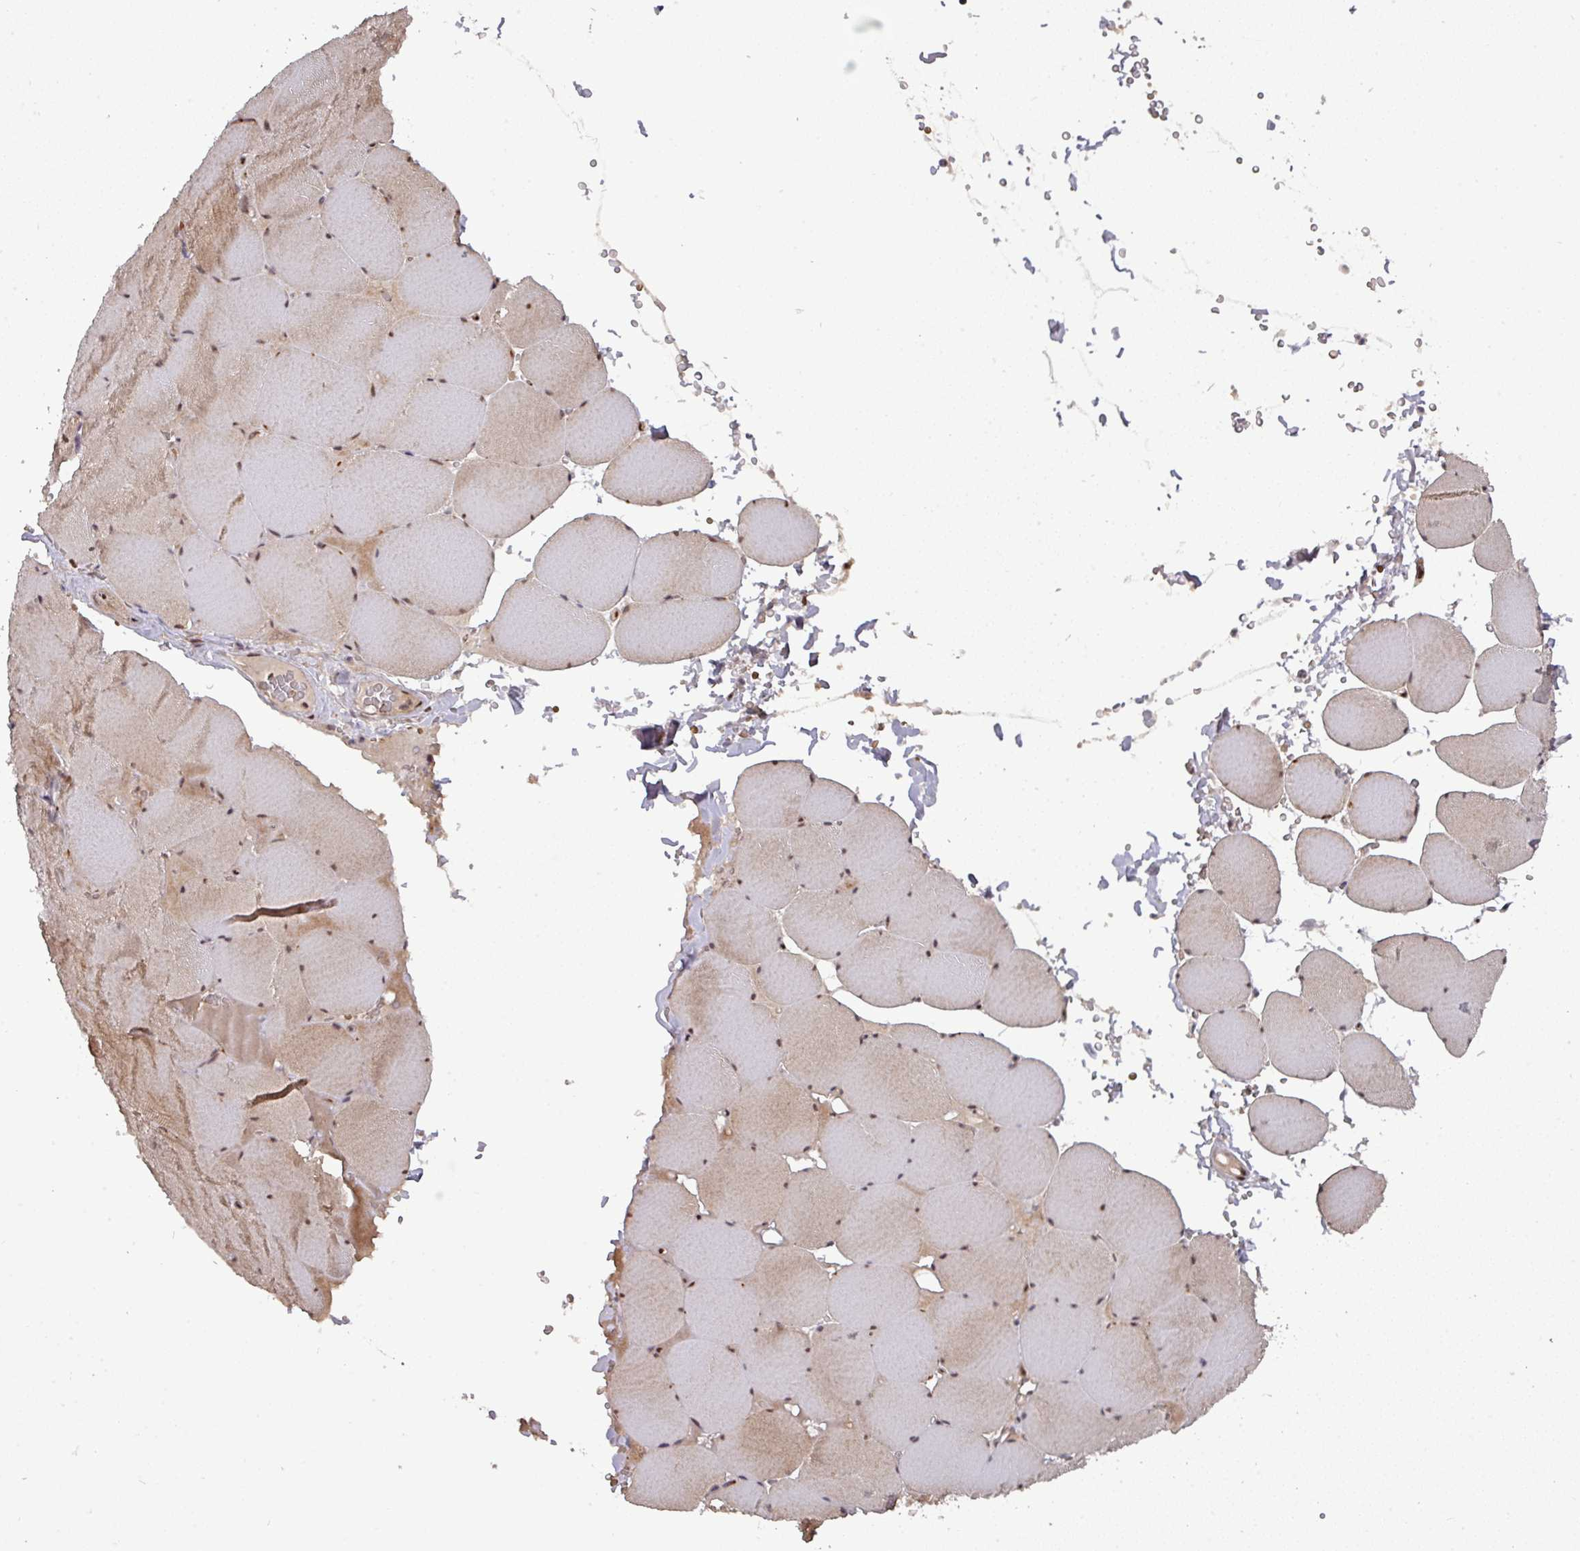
{"staining": {"intensity": "moderate", "quantity": "25%-75%", "location": "cytoplasmic/membranous,nuclear"}, "tissue": "skeletal muscle", "cell_type": "Myocytes", "image_type": "normal", "snomed": [{"axis": "morphology", "description": "Normal tissue, NOS"}, {"axis": "topography", "description": "Skeletal muscle"}, {"axis": "topography", "description": "Head-Neck"}], "caption": "Approximately 25%-75% of myocytes in normal human skeletal muscle reveal moderate cytoplasmic/membranous,nuclear protein positivity as visualized by brown immunohistochemical staining.", "gene": "CIC", "patient": {"sex": "male", "age": 66}}